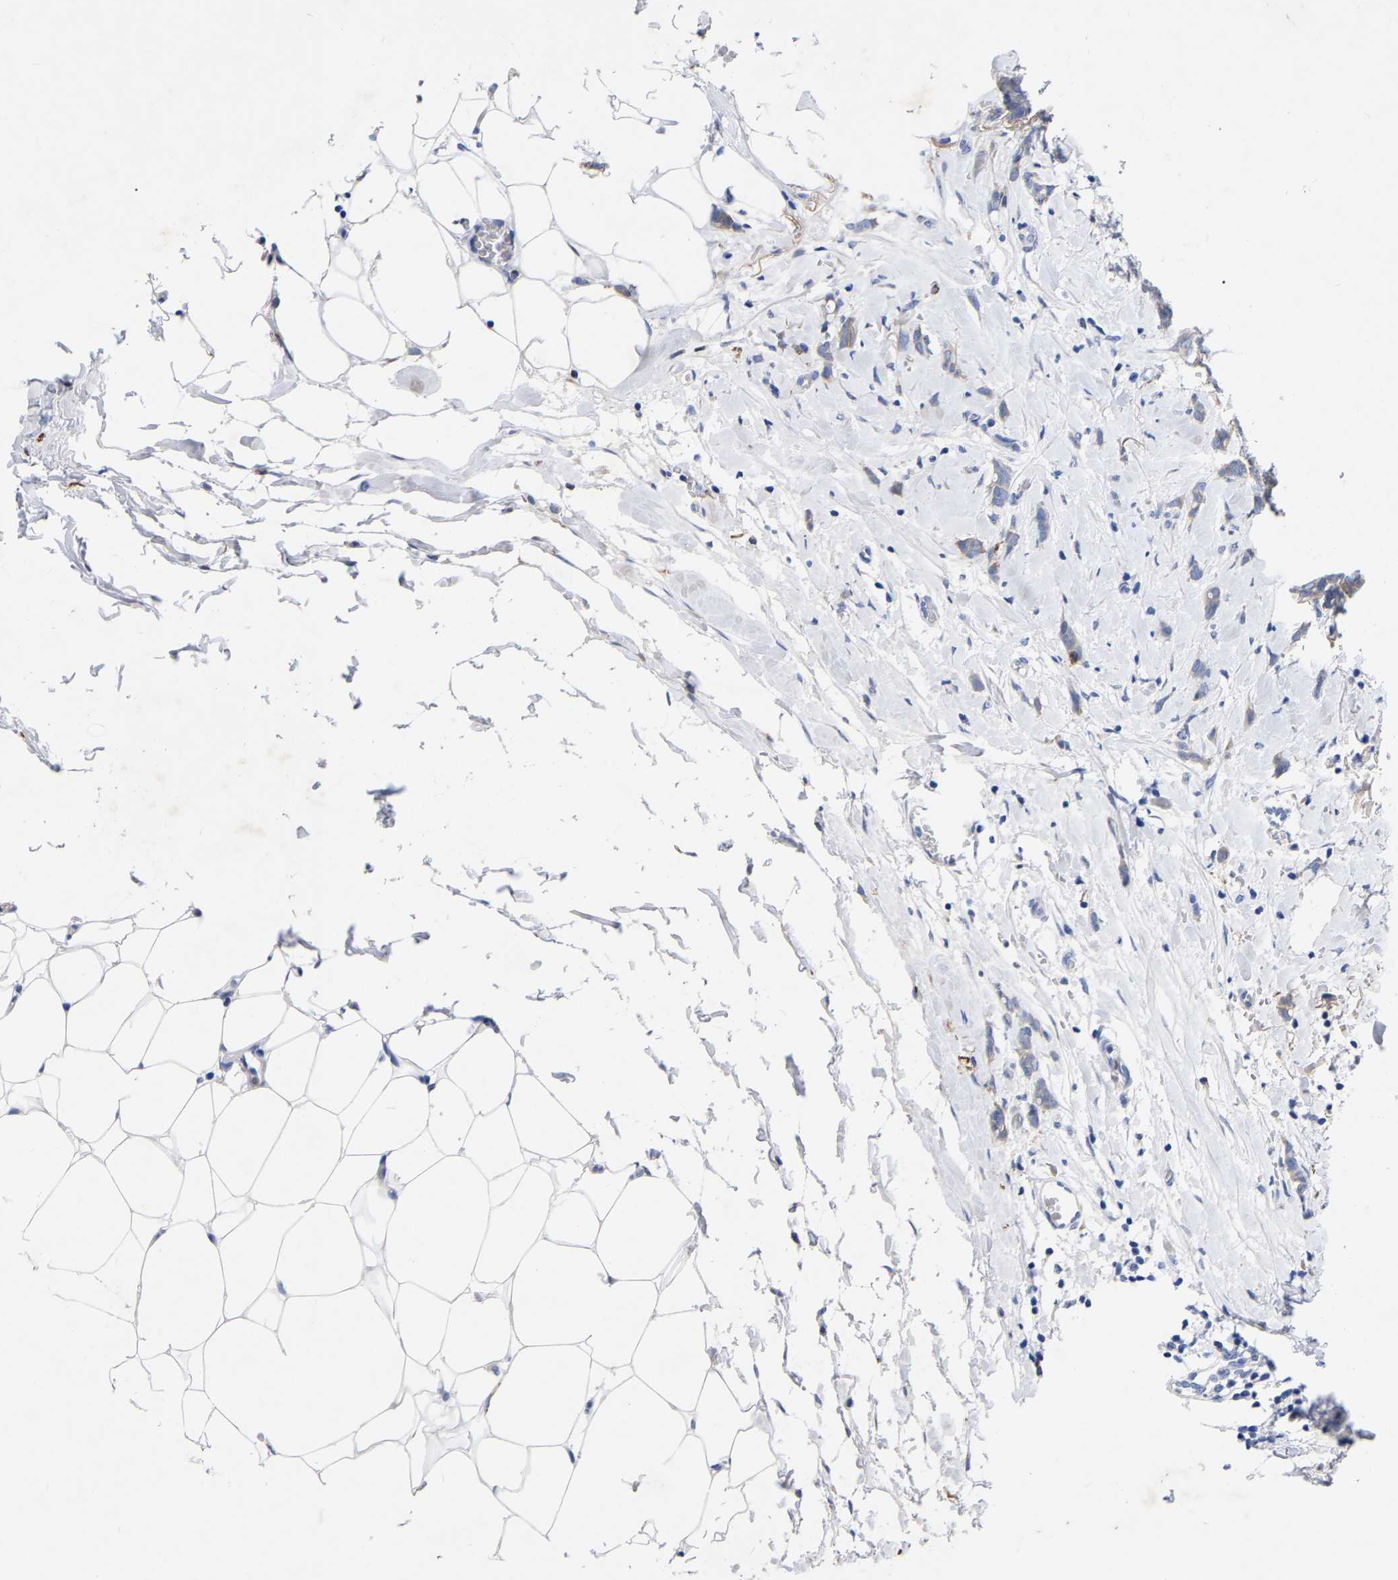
{"staining": {"intensity": "weak", "quantity": "<25%", "location": "cytoplasmic/membranous"}, "tissue": "breast cancer", "cell_type": "Tumor cells", "image_type": "cancer", "snomed": [{"axis": "morphology", "description": "Lobular carcinoma, in situ"}, {"axis": "morphology", "description": "Lobular carcinoma"}, {"axis": "topography", "description": "Breast"}], "caption": "Histopathology image shows no significant protein expression in tumor cells of breast cancer.", "gene": "STRIP2", "patient": {"sex": "female", "age": 41}}